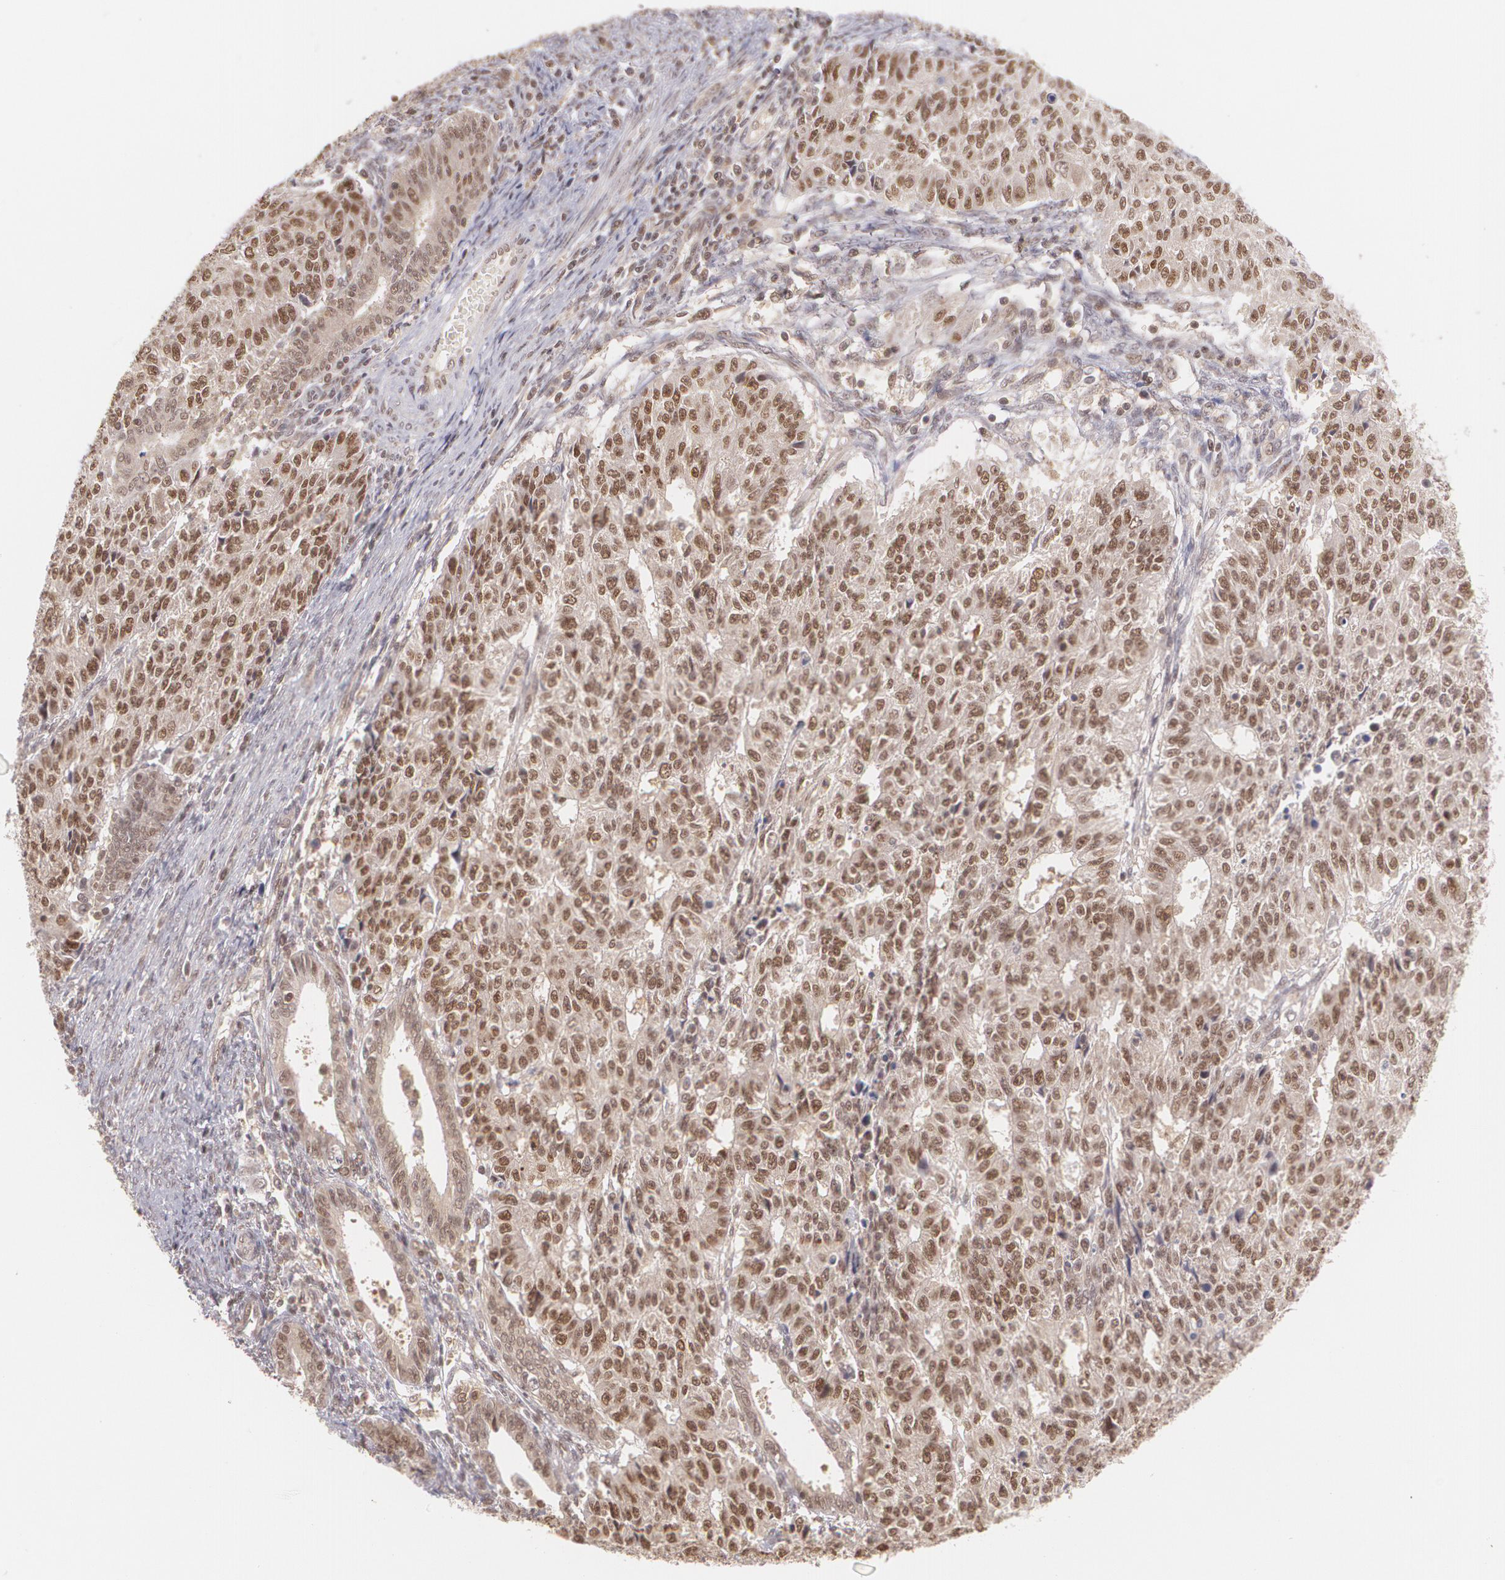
{"staining": {"intensity": "moderate", "quantity": "25%-75%", "location": "cytoplasmic/membranous,nuclear"}, "tissue": "endometrial cancer", "cell_type": "Tumor cells", "image_type": "cancer", "snomed": [{"axis": "morphology", "description": "Adenocarcinoma, NOS"}, {"axis": "topography", "description": "Endometrium"}], "caption": "Protein staining of endometrial adenocarcinoma tissue shows moderate cytoplasmic/membranous and nuclear positivity in approximately 25%-75% of tumor cells.", "gene": "CUL2", "patient": {"sex": "female", "age": 42}}